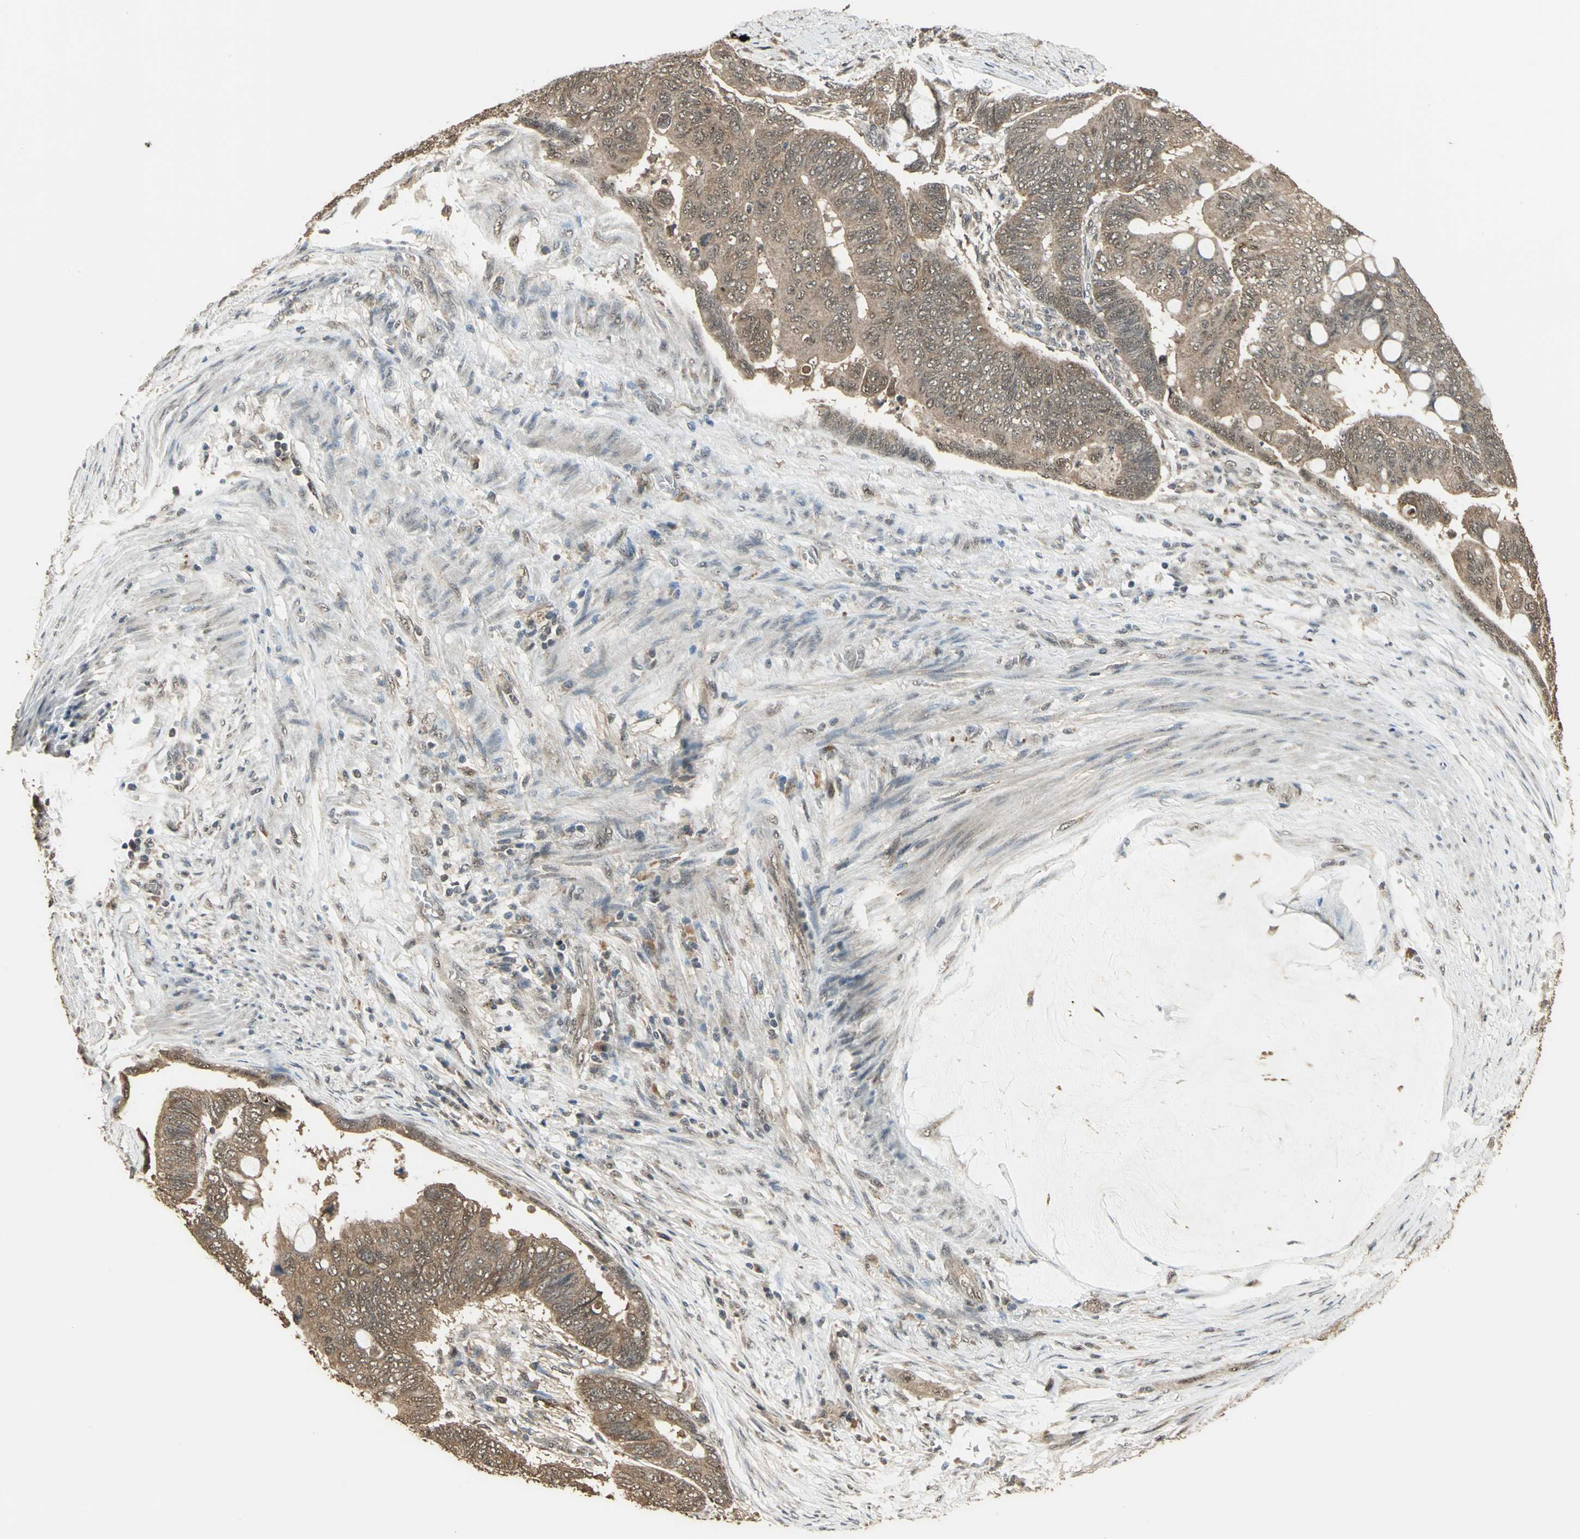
{"staining": {"intensity": "moderate", "quantity": ">75%", "location": "cytoplasmic/membranous"}, "tissue": "colorectal cancer", "cell_type": "Tumor cells", "image_type": "cancer", "snomed": [{"axis": "morphology", "description": "Adenocarcinoma, NOS"}, {"axis": "topography", "description": "Rectum"}], "caption": "The histopathology image shows a brown stain indicating the presence of a protein in the cytoplasmic/membranous of tumor cells in colorectal cancer (adenocarcinoma). The staining was performed using DAB (3,3'-diaminobenzidine) to visualize the protein expression in brown, while the nuclei were stained in blue with hematoxylin (Magnification: 20x).", "gene": "UCHL5", "patient": {"sex": "female", "age": 59}}